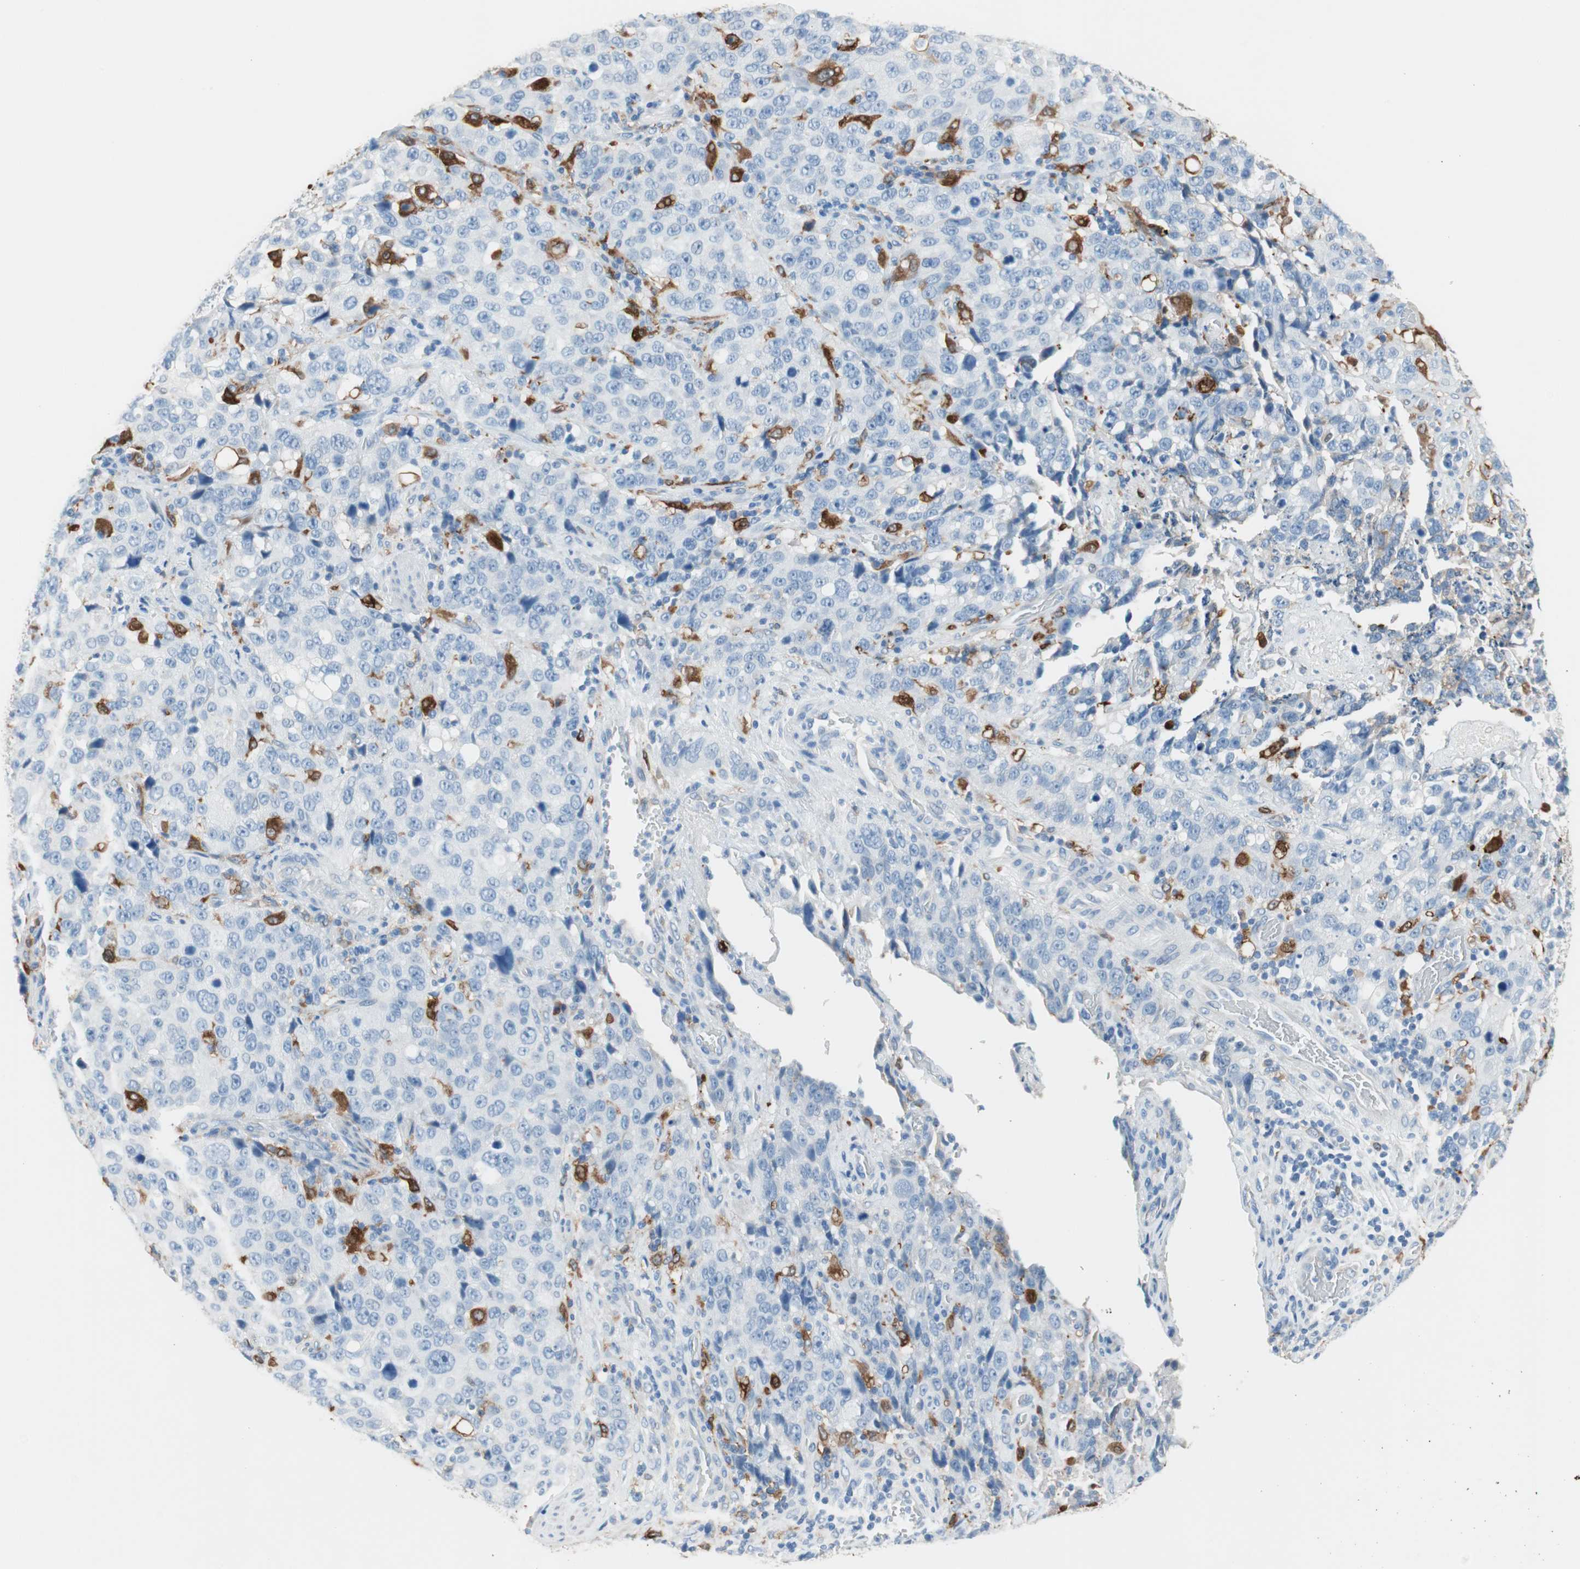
{"staining": {"intensity": "negative", "quantity": "none", "location": "none"}, "tissue": "stomach cancer", "cell_type": "Tumor cells", "image_type": "cancer", "snomed": [{"axis": "morphology", "description": "Normal tissue, NOS"}, {"axis": "morphology", "description": "Adenocarcinoma, NOS"}, {"axis": "topography", "description": "Stomach"}], "caption": "Tumor cells are negative for protein expression in human adenocarcinoma (stomach).", "gene": "GLUL", "patient": {"sex": "male", "age": 48}}